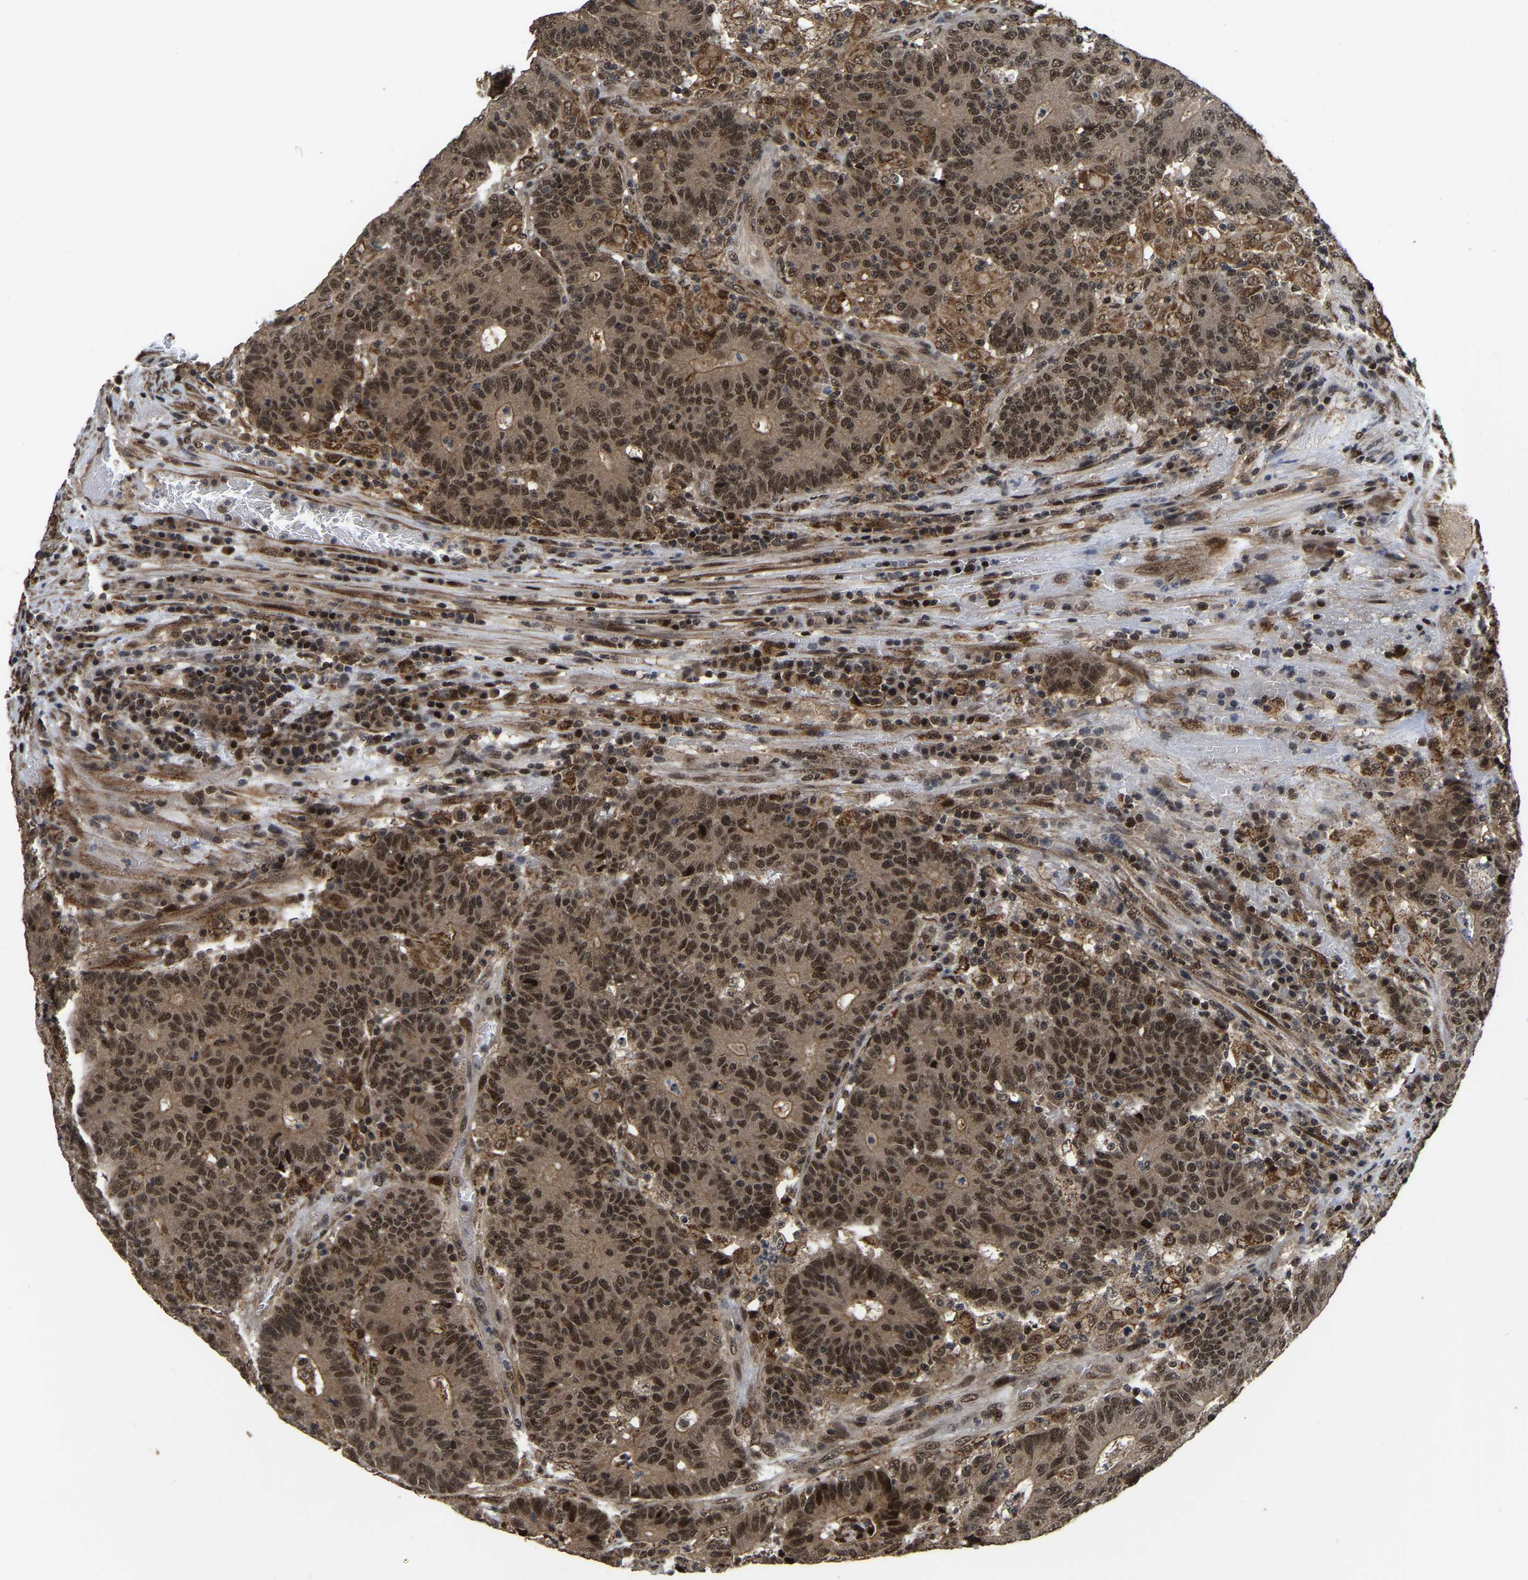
{"staining": {"intensity": "strong", "quantity": ">75%", "location": "cytoplasmic/membranous,nuclear"}, "tissue": "colorectal cancer", "cell_type": "Tumor cells", "image_type": "cancer", "snomed": [{"axis": "morphology", "description": "Normal tissue, NOS"}, {"axis": "morphology", "description": "Adenocarcinoma, NOS"}, {"axis": "topography", "description": "Colon"}], "caption": "Protein analysis of colorectal cancer tissue exhibits strong cytoplasmic/membranous and nuclear expression in about >75% of tumor cells. The staining is performed using DAB (3,3'-diaminobenzidine) brown chromogen to label protein expression. The nuclei are counter-stained blue using hematoxylin.", "gene": "CIAO1", "patient": {"sex": "female", "age": 75}}